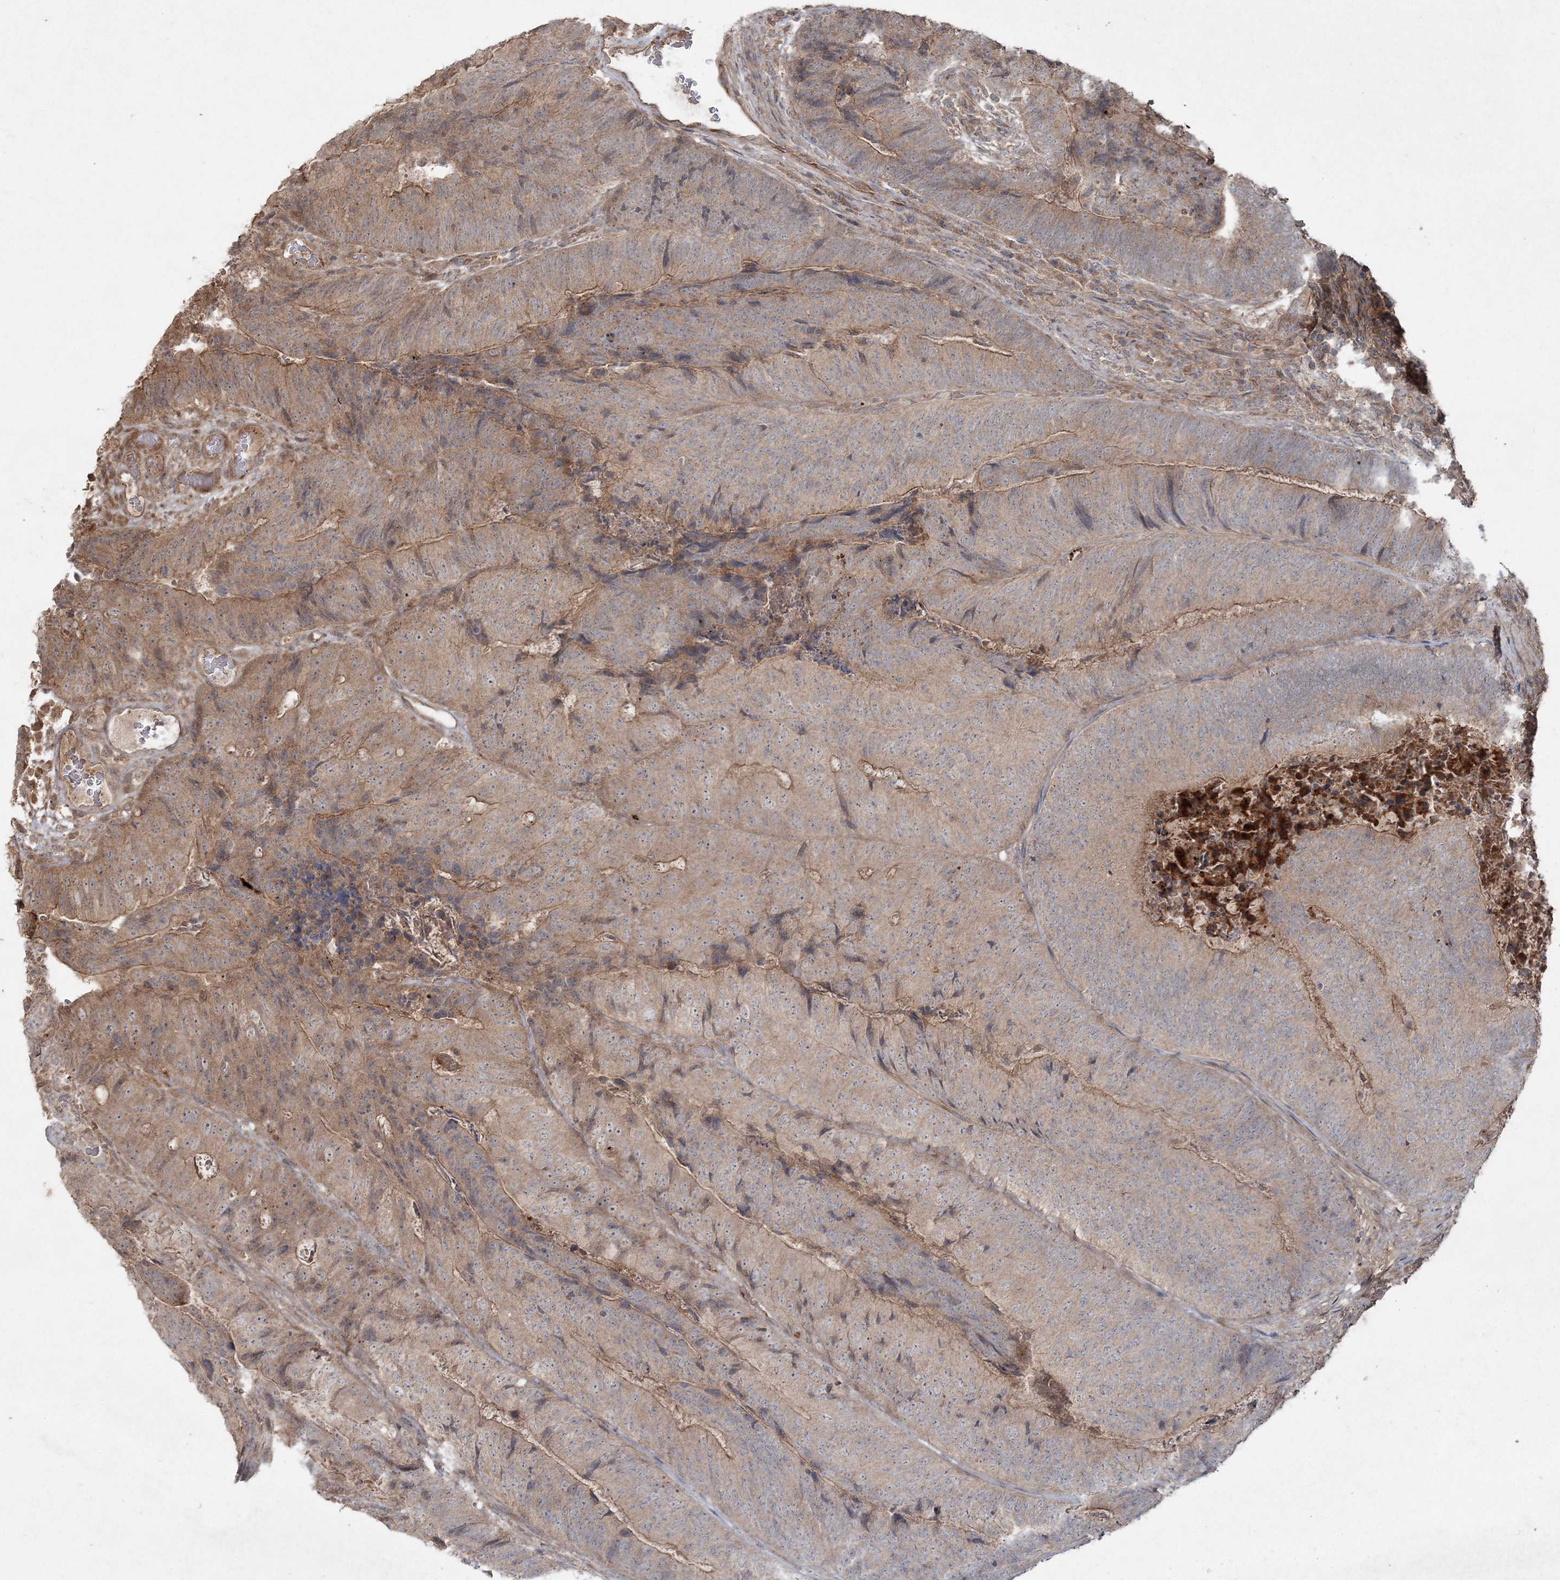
{"staining": {"intensity": "moderate", "quantity": "25%-75%", "location": "cytoplasmic/membranous"}, "tissue": "colorectal cancer", "cell_type": "Tumor cells", "image_type": "cancer", "snomed": [{"axis": "morphology", "description": "Adenocarcinoma, NOS"}, {"axis": "topography", "description": "Colon"}], "caption": "Protein staining displays moderate cytoplasmic/membranous expression in approximately 25%-75% of tumor cells in colorectal adenocarcinoma.", "gene": "SPRY1", "patient": {"sex": "female", "age": 67}}